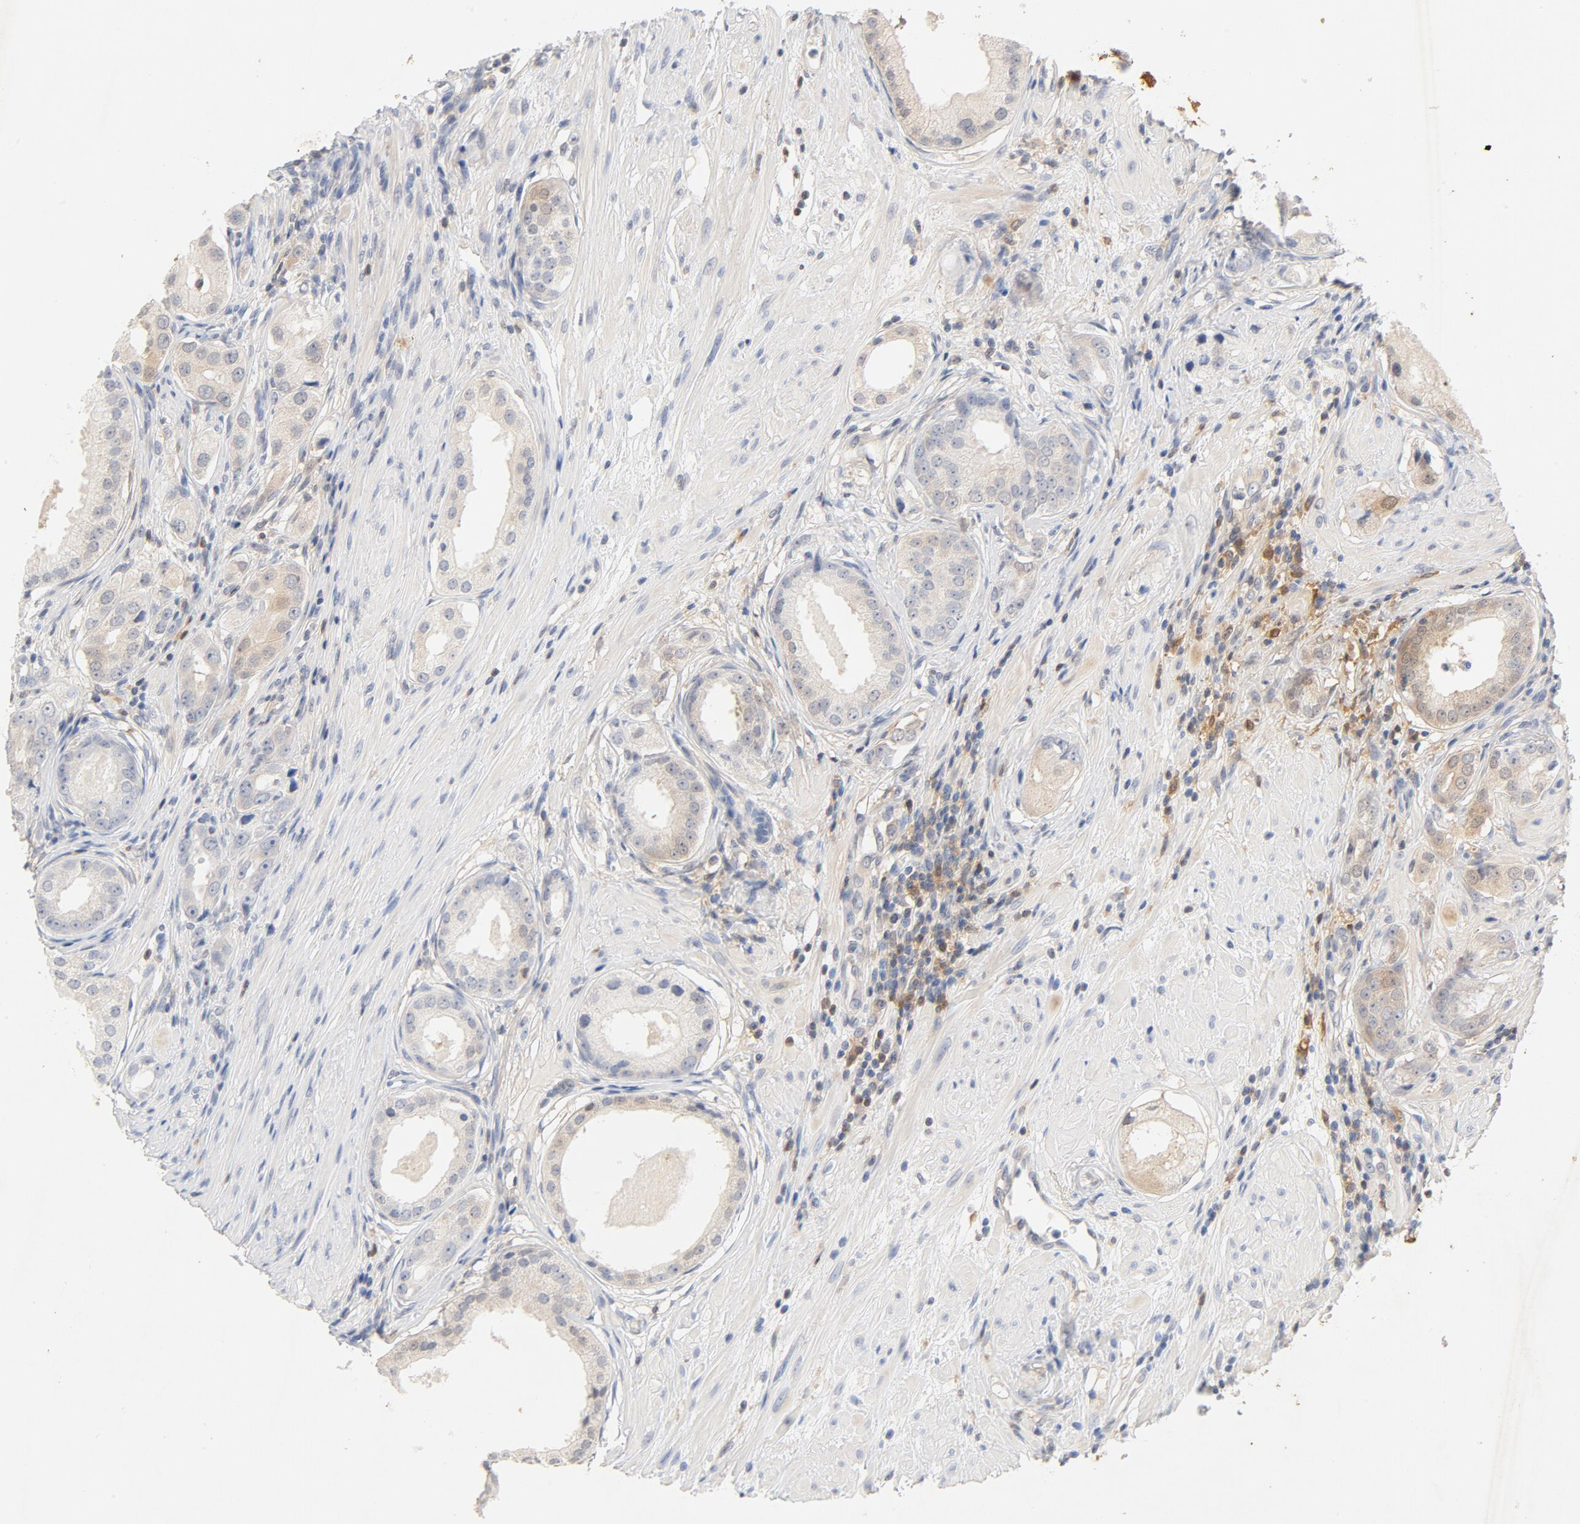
{"staining": {"intensity": "weak", "quantity": "<25%", "location": "cytoplasmic/membranous"}, "tissue": "prostate cancer", "cell_type": "Tumor cells", "image_type": "cancer", "snomed": [{"axis": "morphology", "description": "Adenocarcinoma, Medium grade"}, {"axis": "topography", "description": "Prostate"}], "caption": "This is an immunohistochemistry micrograph of prostate cancer. There is no positivity in tumor cells.", "gene": "STAT1", "patient": {"sex": "male", "age": 53}}